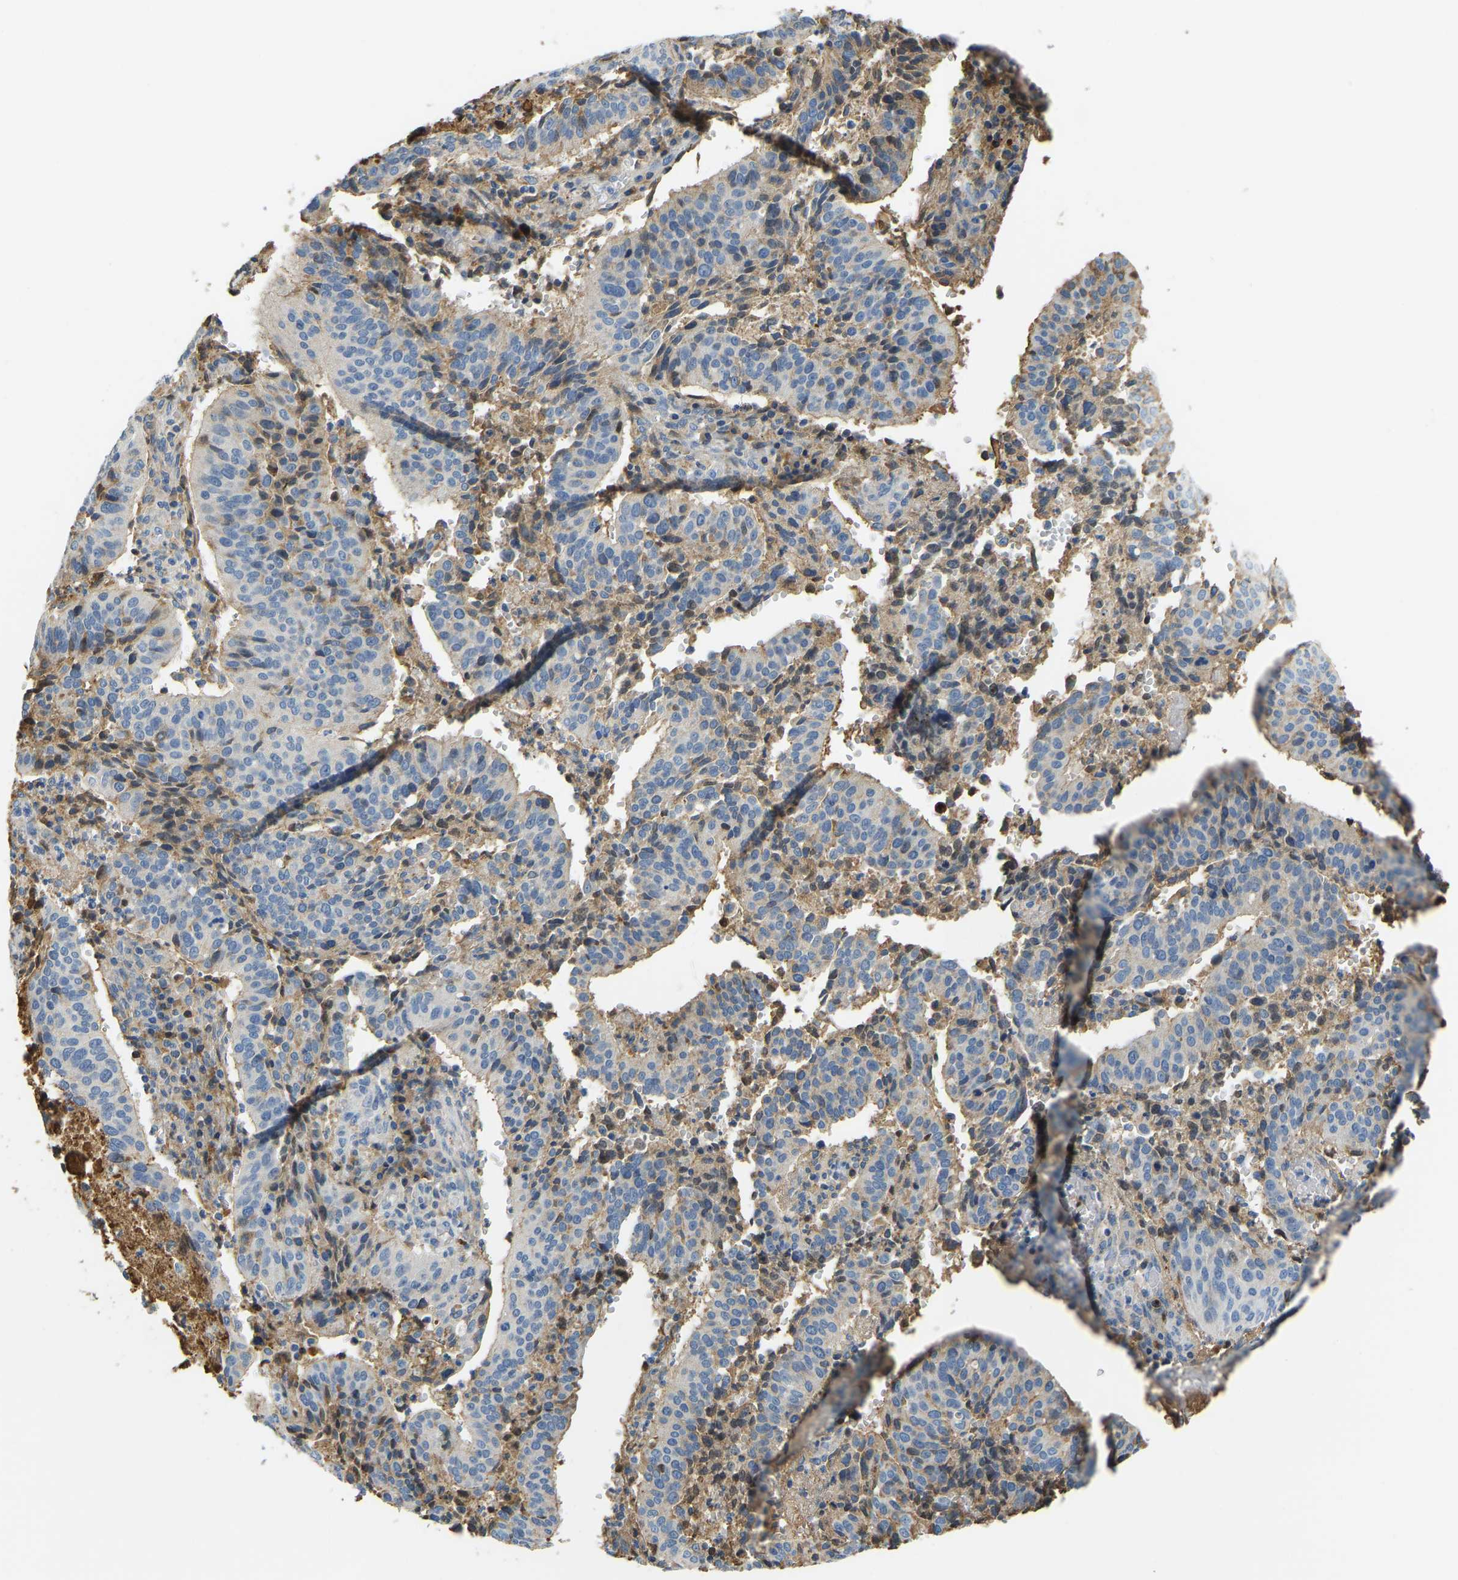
{"staining": {"intensity": "negative", "quantity": "none", "location": "none"}, "tissue": "cervical cancer", "cell_type": "Tumor cells", "image_type": "cancer", "snomed": [{"axis": "morphology", "description": "Normal tissue, NOS"}, {"axis": "morphology", "description": "Squamous cell carcinoma, NOS"}, {"axis": "topography", "description": "Cervix"}], "caption": "Histopathology image shows no significant protein expression in tumor cells of cervical squamous cell carcinoma. Nuclei are stained in blue.", "gene": "THBS4", "patient": {"sex": "female", "age": 39}}